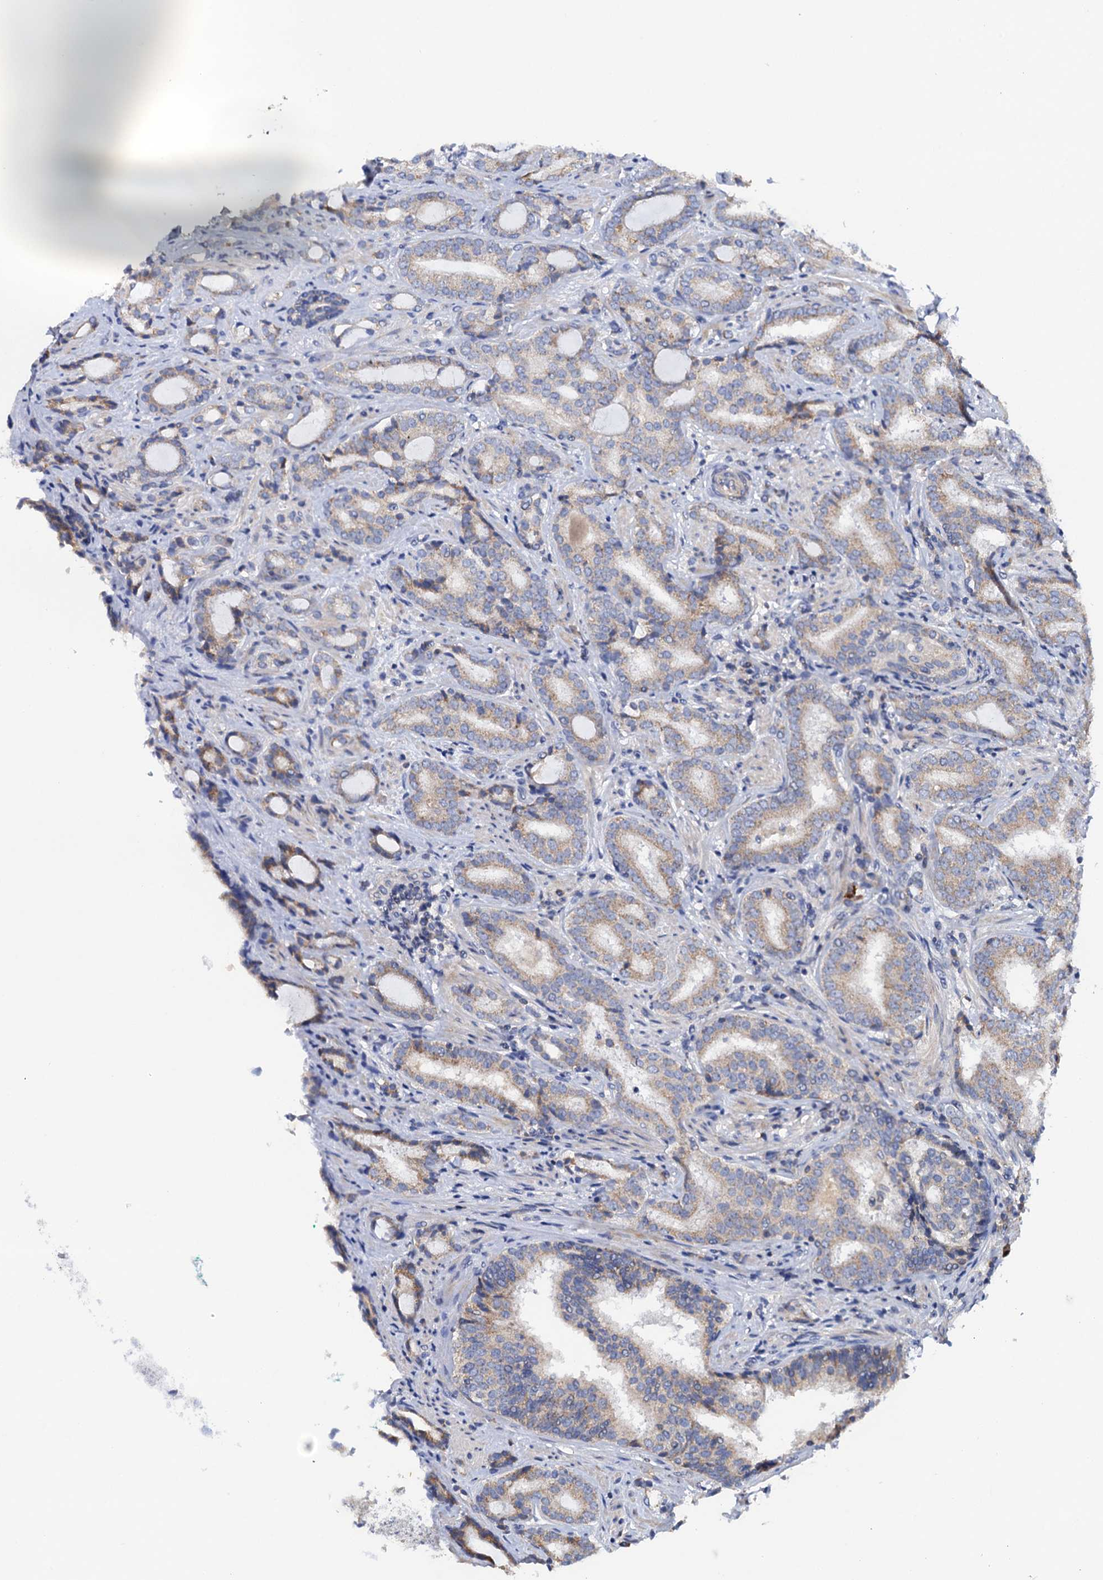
{"staining": {"intensity": "weak", "quantity": "25%-75%", "location": "cytoplasmic/membranous"}, "tissue": "prostate cancer", "cell_type": "Tumor cells", "image_type": "cancer", "snomed": [{"axis": "morphology", "description": "Adenocarcinoma, High grade"}, {"axis": "topography", "description": "Prostate"}], "caption": "An image of human adenocarcinoma (high-grade) (prostate) stained for a protein reveals weak cytoplasmic/membranous brown staining in tumor cells.", "gene": "MRPL48", "patient": {"sex": "male", "age": 63}}